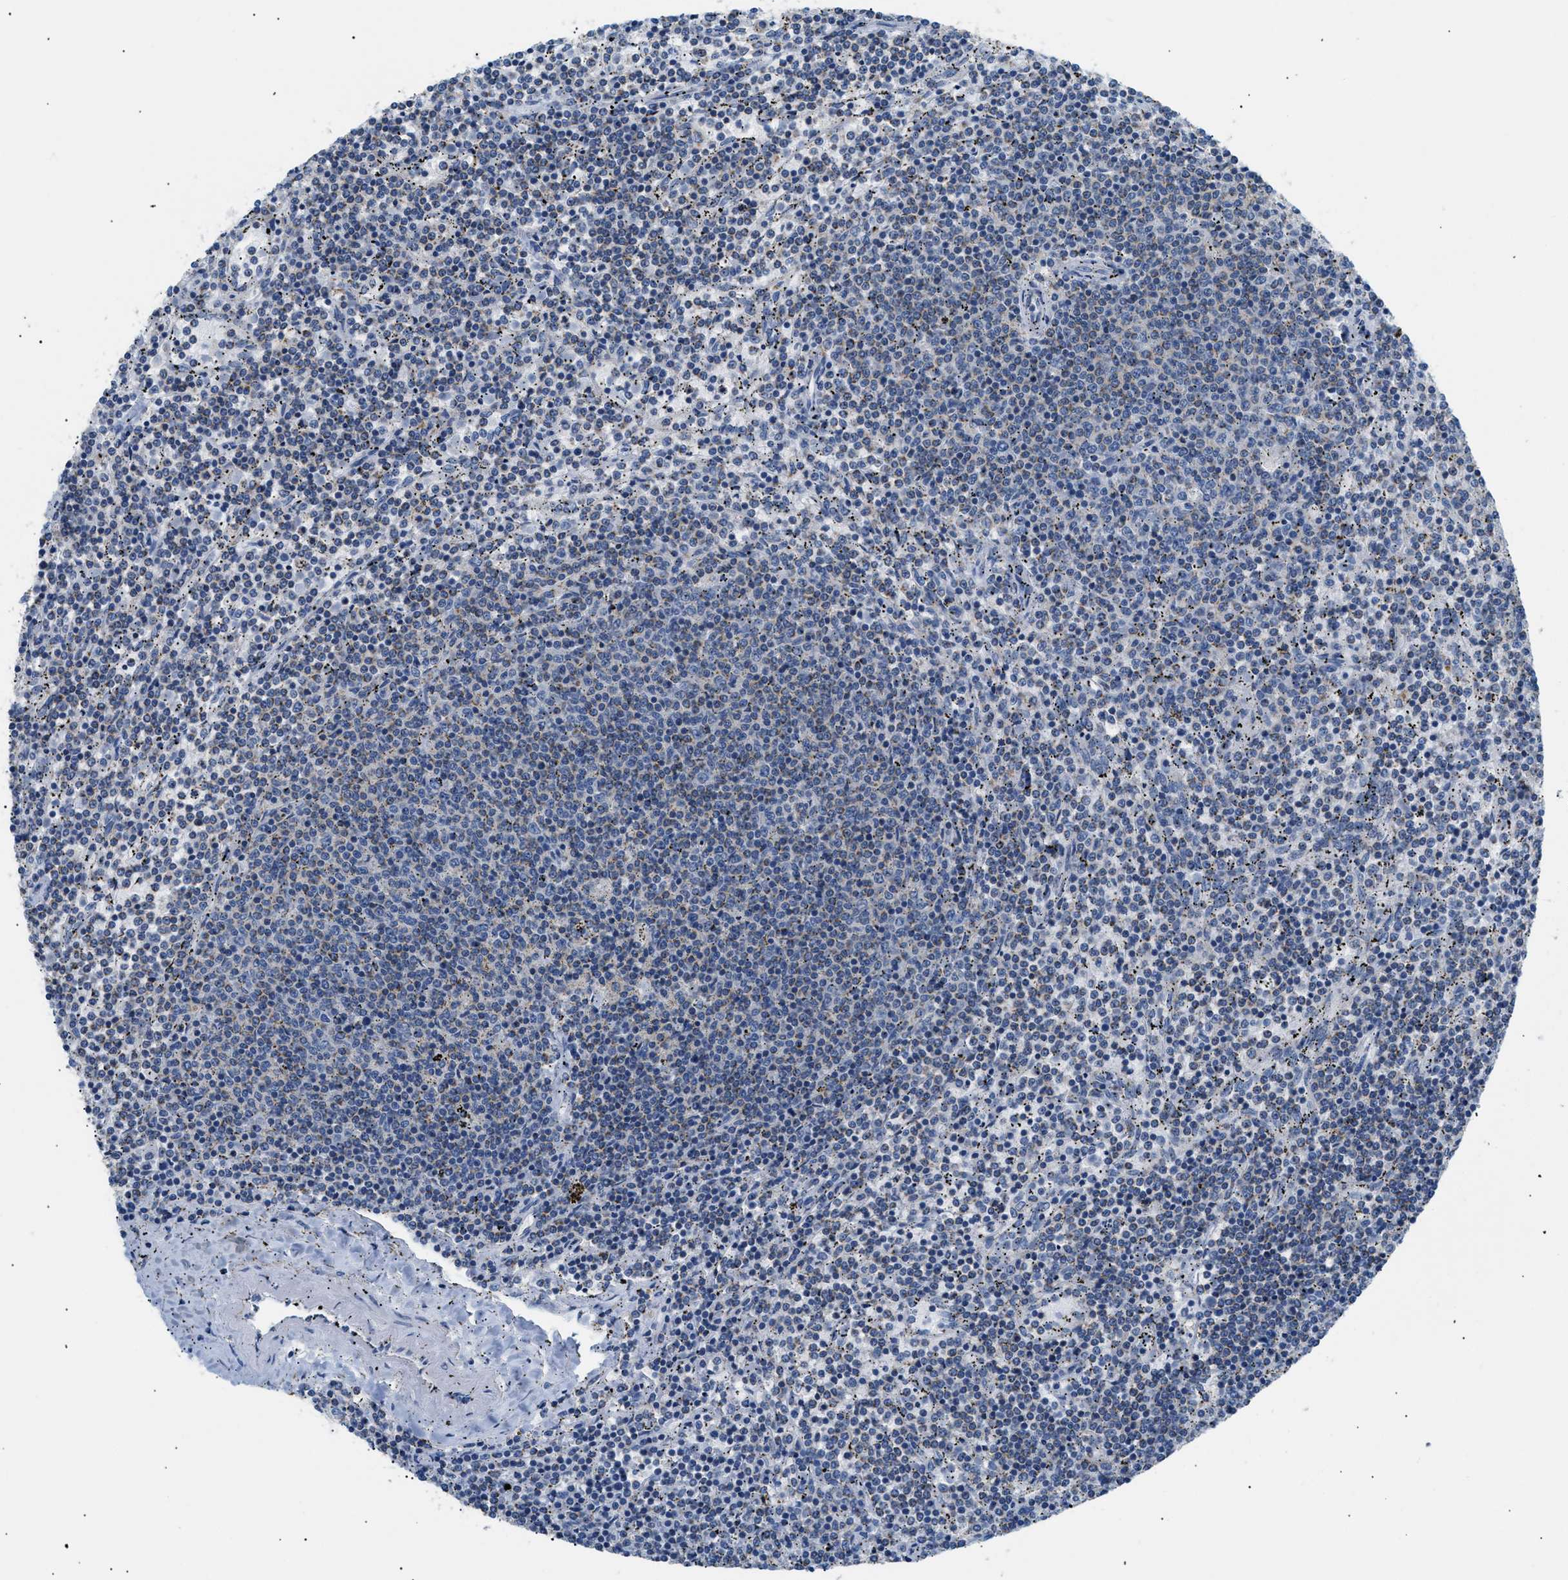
{"staining": {"intensity": "negative", "quantity": "none", "location": "none"}, "tissue": "lymphoma", "cell_type": "Tumor cells", "image_type": "cancer", "snomed": [{"axis": "morphology", "description": "Malignant lymphoma, non-Hodgkin's type, Low grade"}, {"axis": "topography", "description": "Spleen"}], "caption": "Immunohistochemistry (IHC) of human malignant lymphoma, non-Hodgkin's type (low-grade) demonstrates no expression in tumor cells. (DAB (3,3'-diaminobenzidine) immunohistochemistry (IHC) visualized using brightfield microscopy, high magnification).", "gene": "ILDR1", "patient": {"sex": "female", "age": 50}}